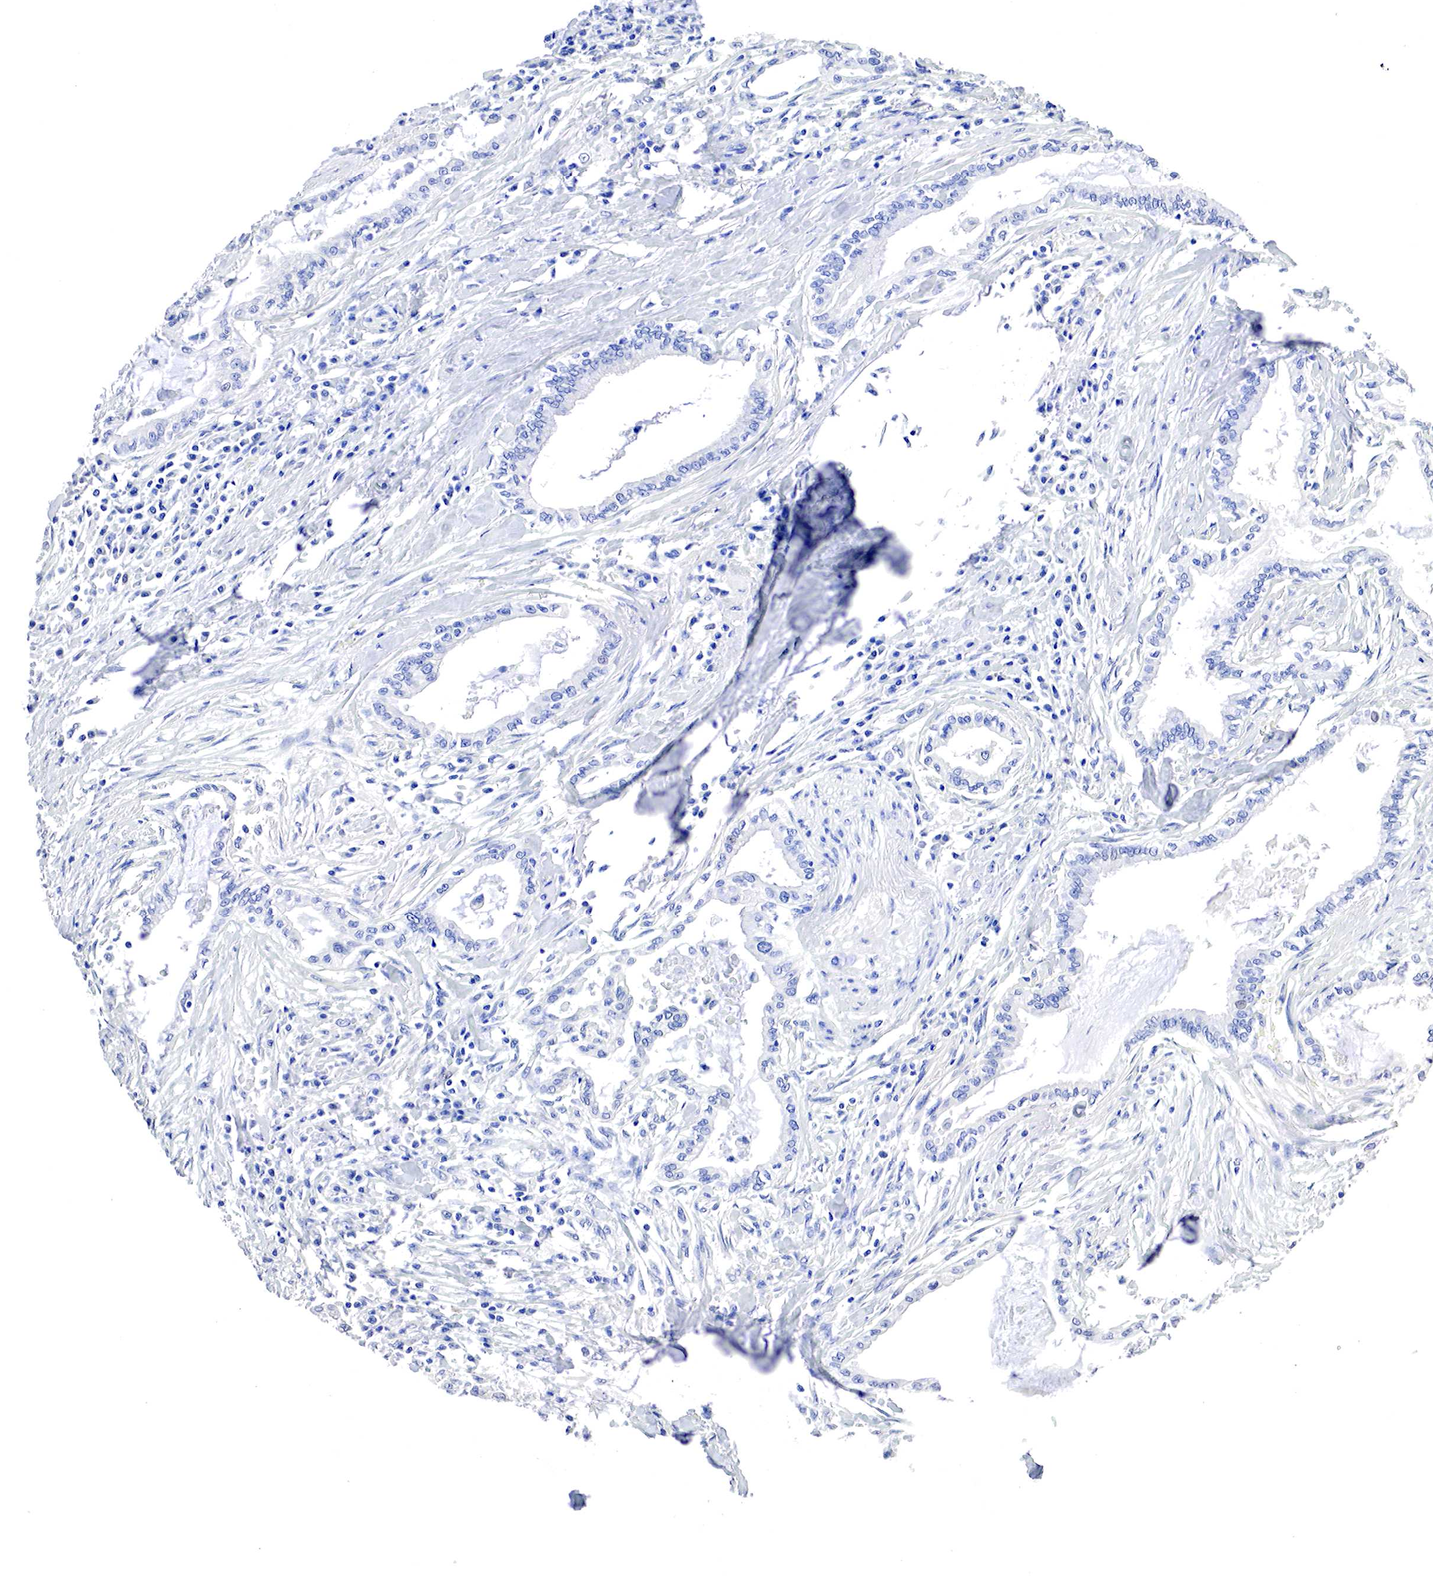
{"staining": {"intensity": "negative", "quantity": "none", "location": "none"}, "tissue": "pancreatic cancer", "cell_type": "Tumor cells", "image_type": "cancer", "snomed": [{"axis": "morphology", "description": "Adenocarcinoma, NOS"}, {"axis": "topography", "description": "Pancreas"}], "caption": "A micrograph of pancreatic cancer stained for a protein reveals no brown staining in tumor cells.", "gene": "OTC", "patient": {"sex": "female", "age": 64}}